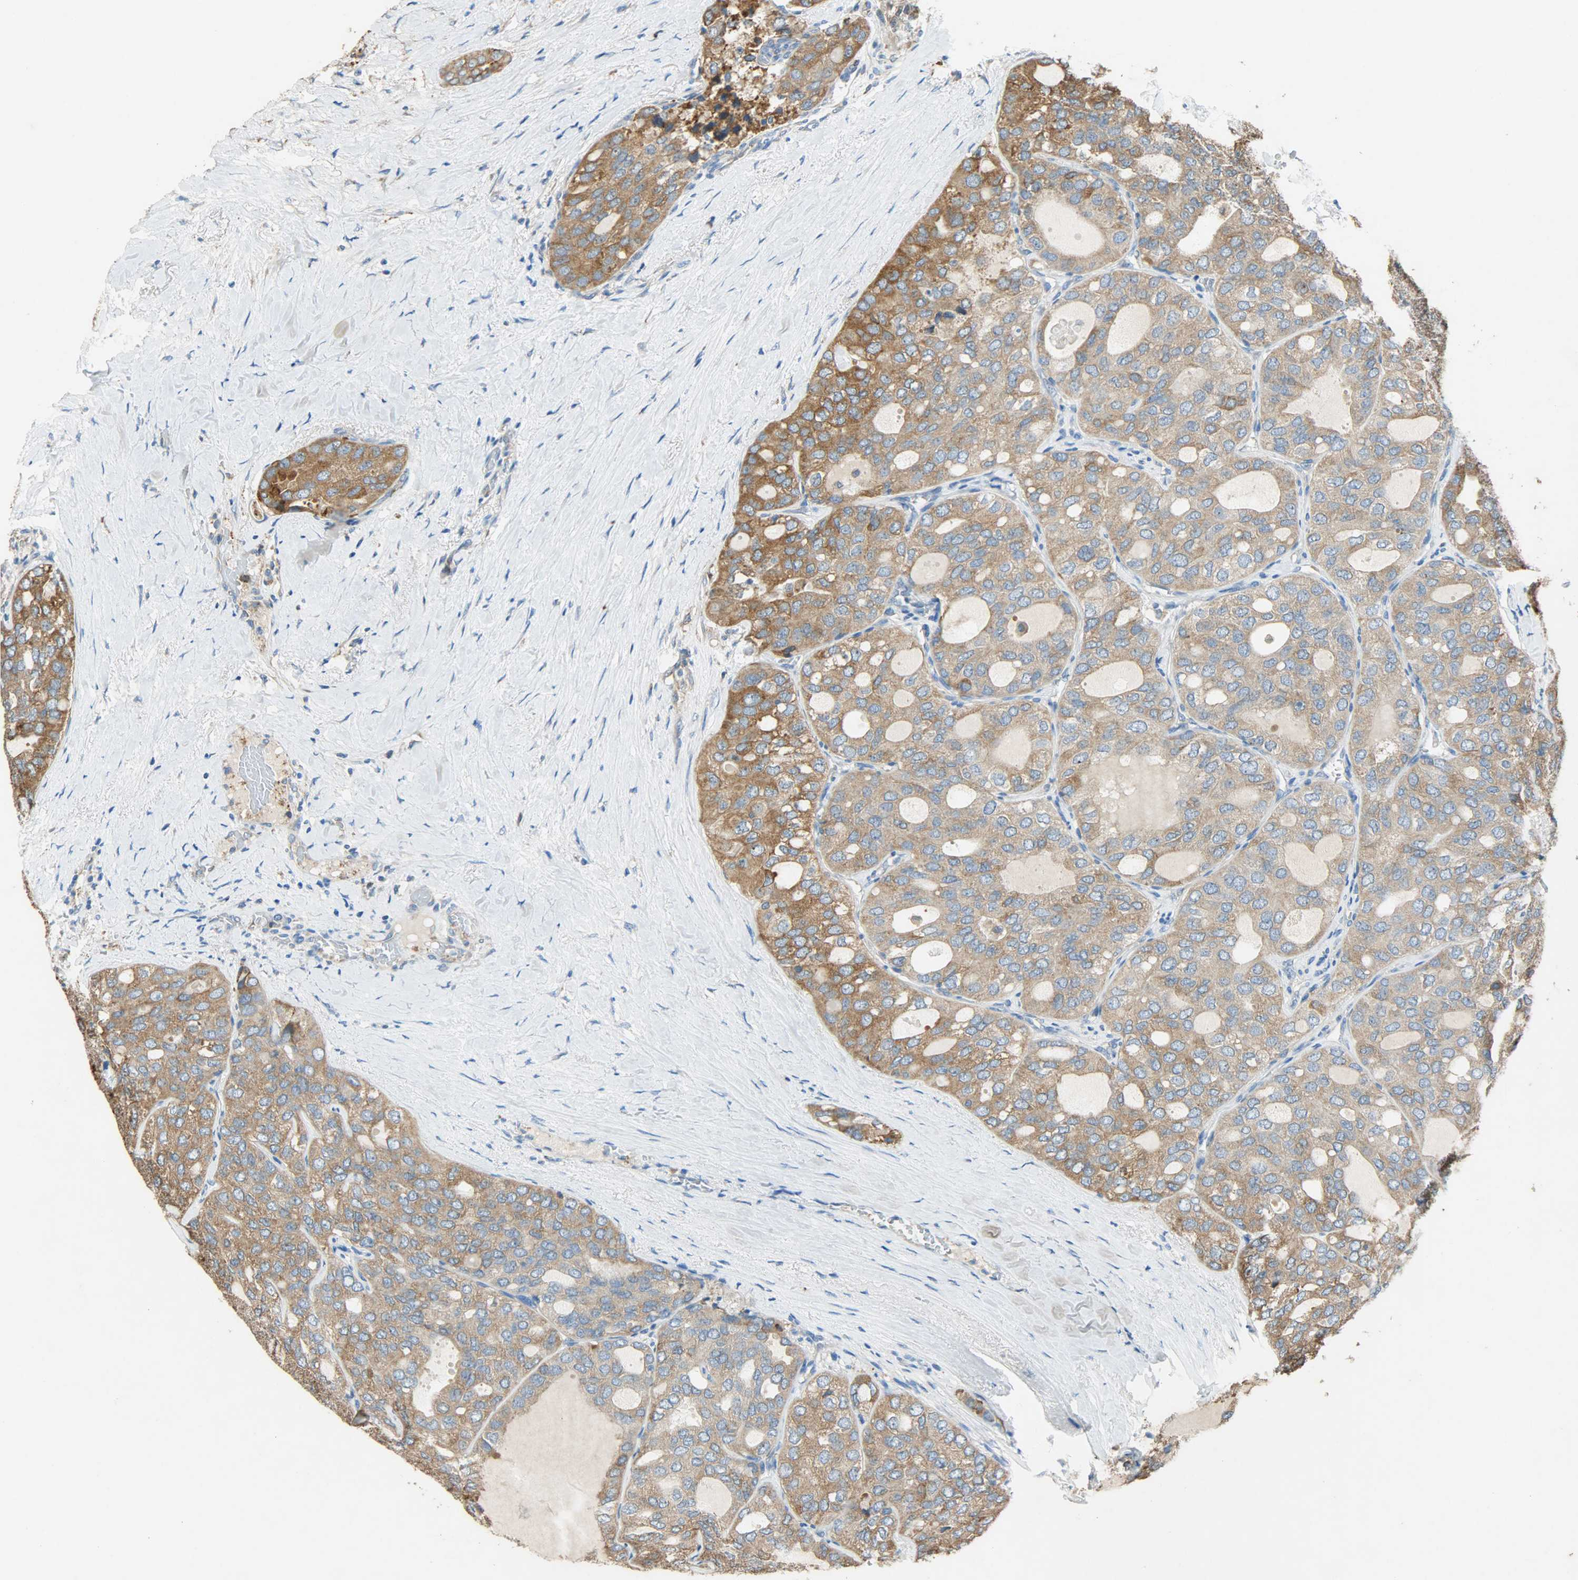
{"staining": {"intensity": "moderate", "quantity": ">75%", "location": "cytoplasmic/membranous"}, "tissue": "thyroid cancer", "cell_type": "Tumor cells", "image_type": "cancer", "snomed": [{"axis": "morphology", "description": "Follicular adenoma carcinoma, NOS"}, {"axis": "topography", "description": "Thyroid gland"}], "caption": "Moderate cytoplasmic/membranous positivity is appreciated in approximately >75% of tumor cells in thyroid follicular adenoma carcinoma.", "gene": "HSPA5", "patient": {"sex": "male", "age": 75}}